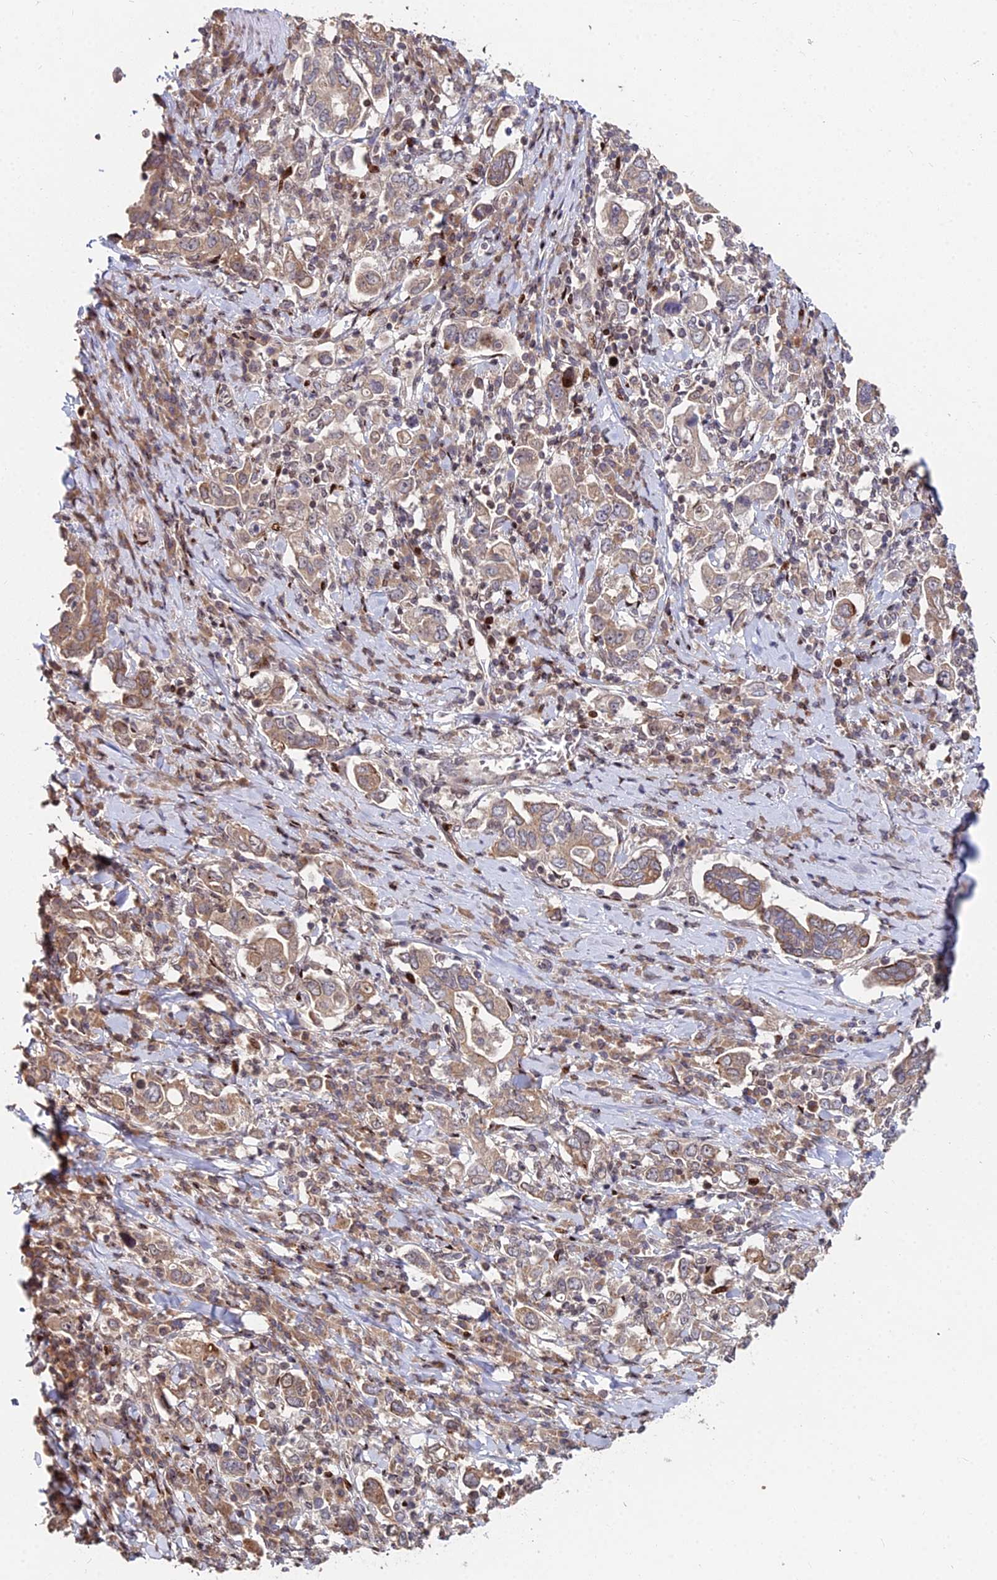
{"staining": {"intensity": "moderate", "quantity": ">75%", "location": "cytoplasmic/membranous"}, "tissue": "stomach cancer", "cell_type": "Tumor cells", "image_type": "cancer", "snomed": [{"axis": "morphology", "description": "Adenocarcinoma, NOS"}, {"axis": "topography", "description": "Stomach, upper"}, {"axis": "topography", "description": "Stomach"}], "caption": "High-power microscopy captured an immunohistochemistry (IHC) photomicrograph of stomach adenocarcinoma, revealing moderate cytoplasmic/membranous positivity in approximately >75% of tumor cells.", "gene": "RBMS2", "patient": {"sex": "male", "age": 62}}